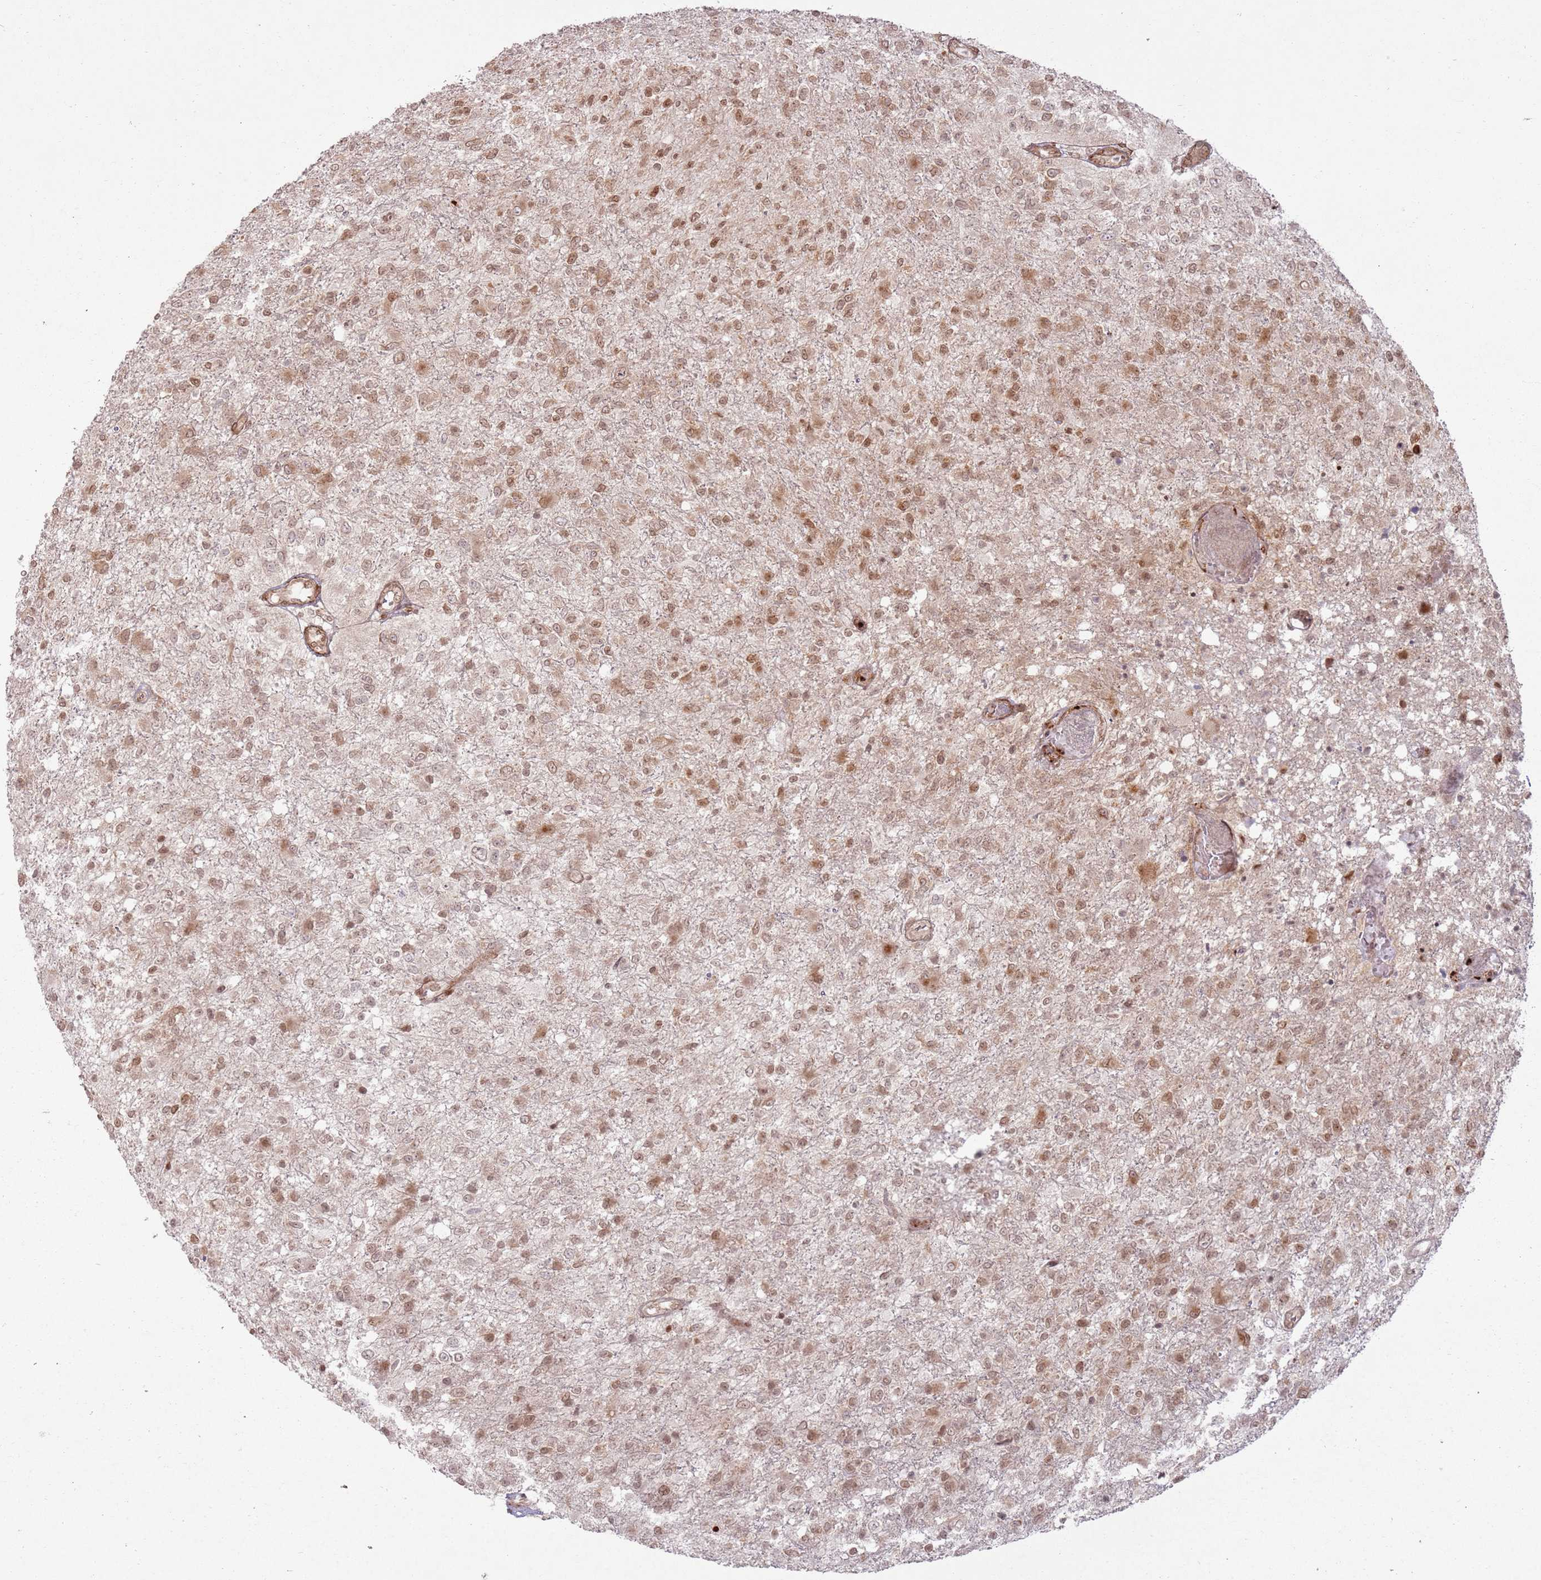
{"staining": {"intensity": "moderate", "quantity": ">75%", "location": "nuclear"}, "tissue": "glioma", "cell_type": "Tumor cells", "image_type": "cancer", "snomed": [{"axis": "morphology", "description": "Glioma, malignant, High grade"}, {"axis": "topography", "description": "Brain"}], "caption": "Brown immunohistochemical staining in glioma demonstrates moderate nuclear staining in about >75% of tumor cells. The staining was performed using DAB to visualize the protein expression in brown, while the nuclei were stained in blue with hematoxylin (Magnification: 20x).", "gene": "KLHL36", "patient": {"sex": "female", "age": 74}}